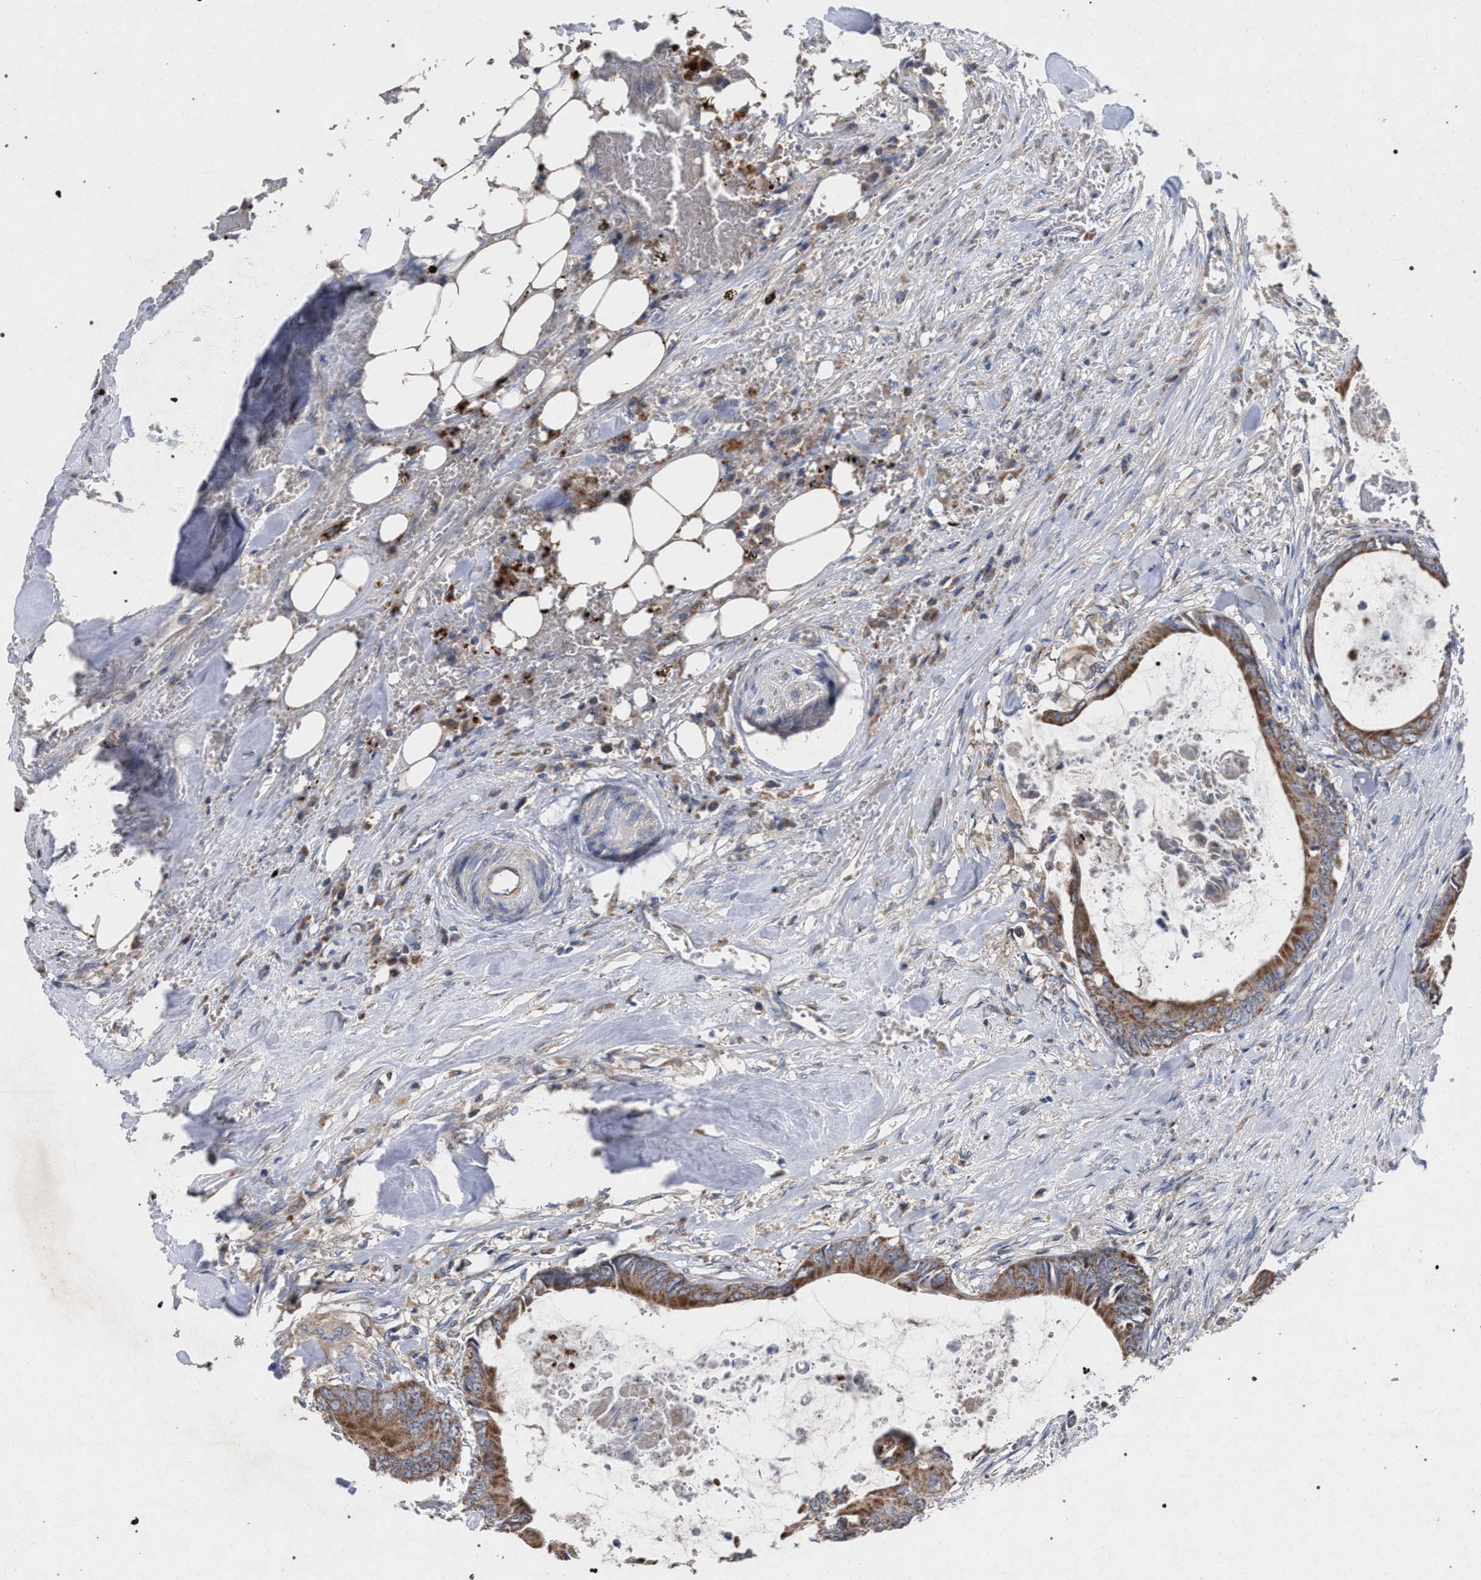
{"staining": {"intensity": "moderate", "quantity": ">75%", "location": "cytoplasmic/membranous"}, "tissue": "colorectal cancer", "cell_type": "Tumor cells", "image_type": "cancer", "snomed": [{"axis": "morphology", "description": "Normal tissue, NOS"}, {"axis": "morphology", "description": "Adenocarcinoma, NOS"}, {"axis": "topography", "description": "Rectum"}, {"axis": "topography", "description": "Peripheral nerve tissue"}], "caption": "Immunohistochemistry of human colorectal cancer (adenocarcinoma) shows medium levels of moderate cytoplasmic/membranous staining in approximately >75% of tumor cells.", "gene": "BCL2L12", "patient": {"sex": "female", "age": 77}}